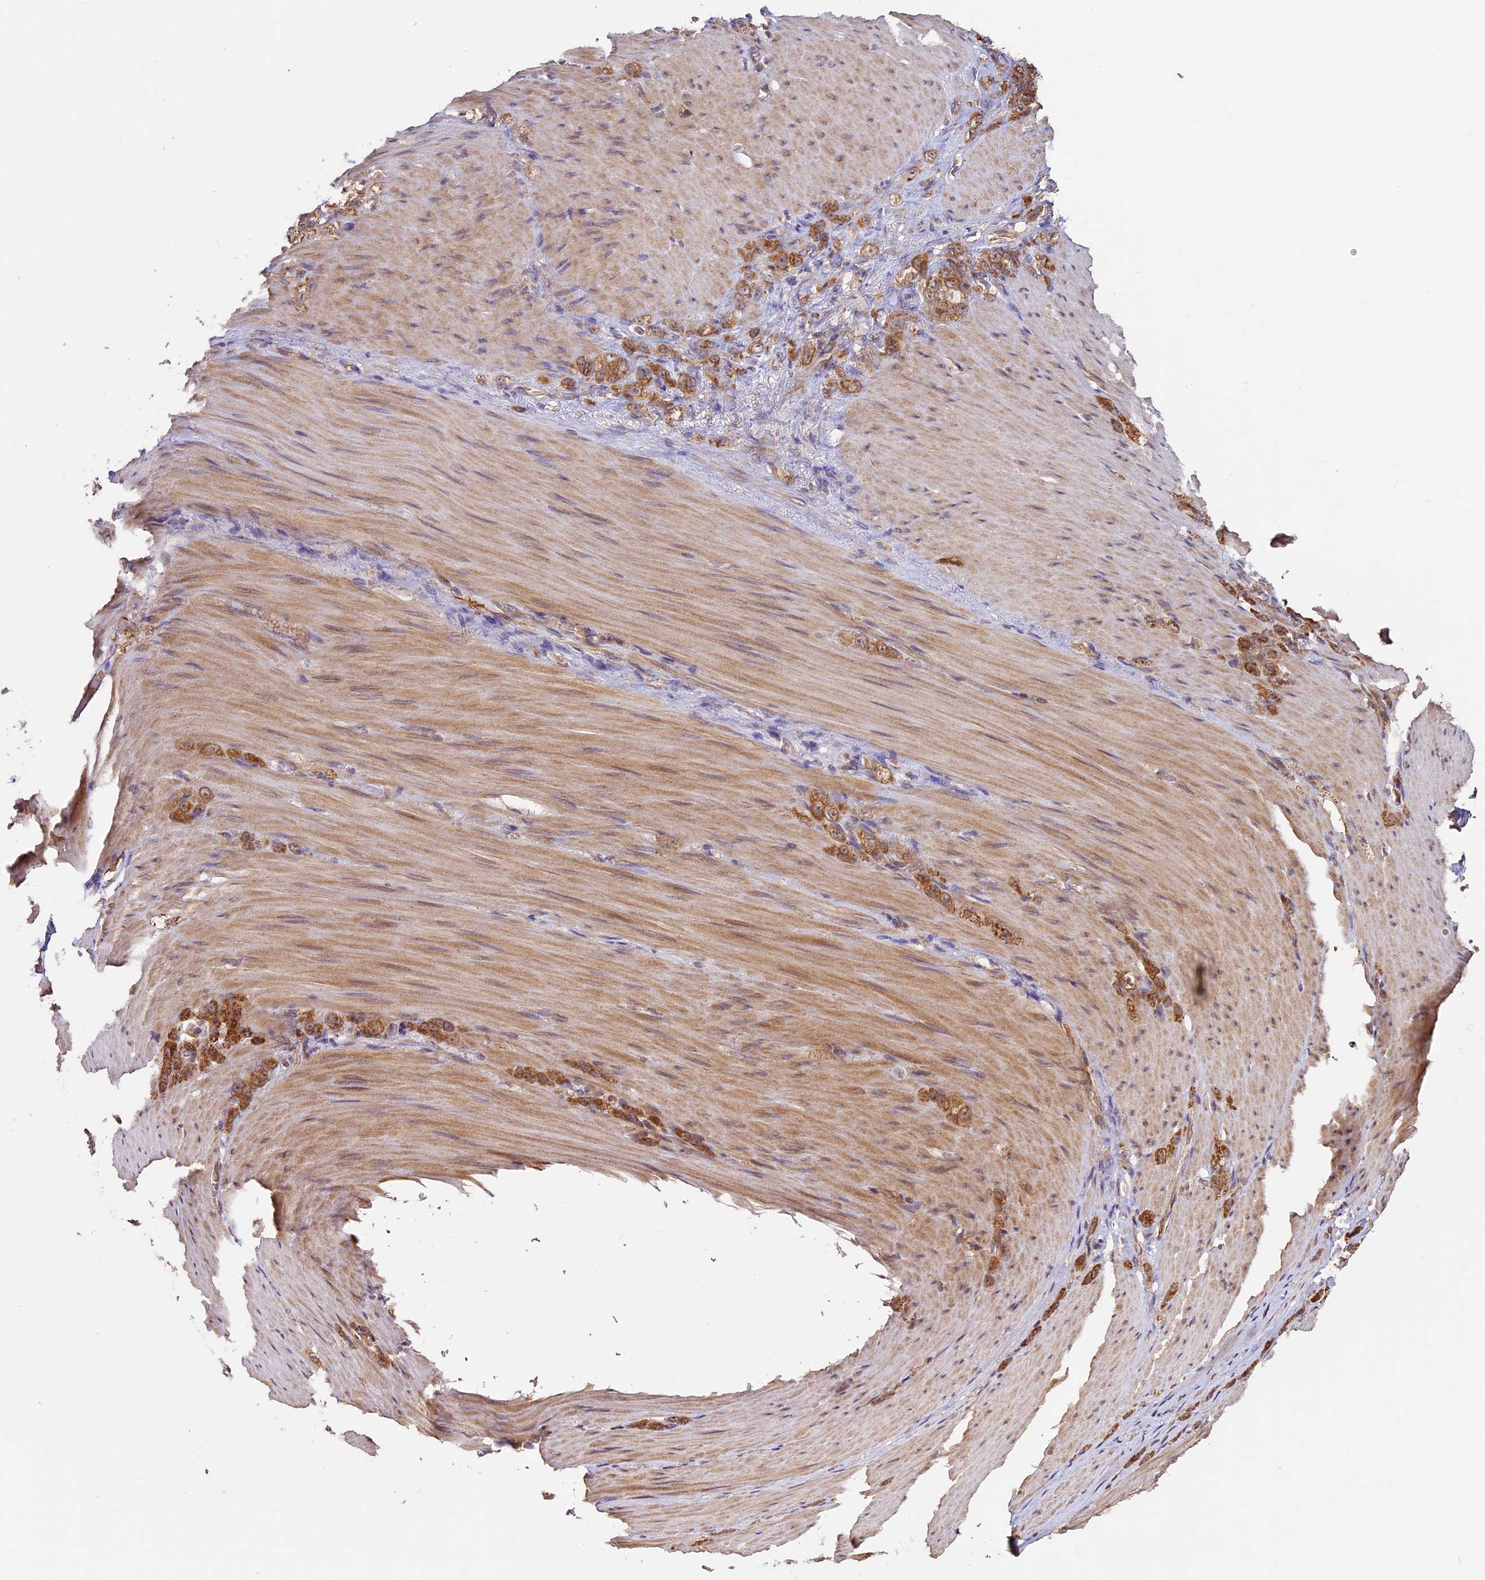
{"staining": {"intensity": "moderate", "quantity": ">75%", "location": "cytoplasmic/membranous"}, "tissue": "stomach cancer", "cell_type": "Tumor cells", "image_type": "cancer", "snomed": [{"axis": "morphology", "description": "Normal tissue, NOS"}, {"axis": "morphology", "description": "Adenocarcinoma, NOS"}, {"axis": "topography", "description": "Stomach"}], "caption": "High-power microscopy captured an IHC histopathology image of stomach adenocarcinoma, revealing moderate cytoplasmic/membranous positivity in approximately >75% of tumor cells.", "gene": "BCAS4", "patient": {"sex": "male", "age": 82}}